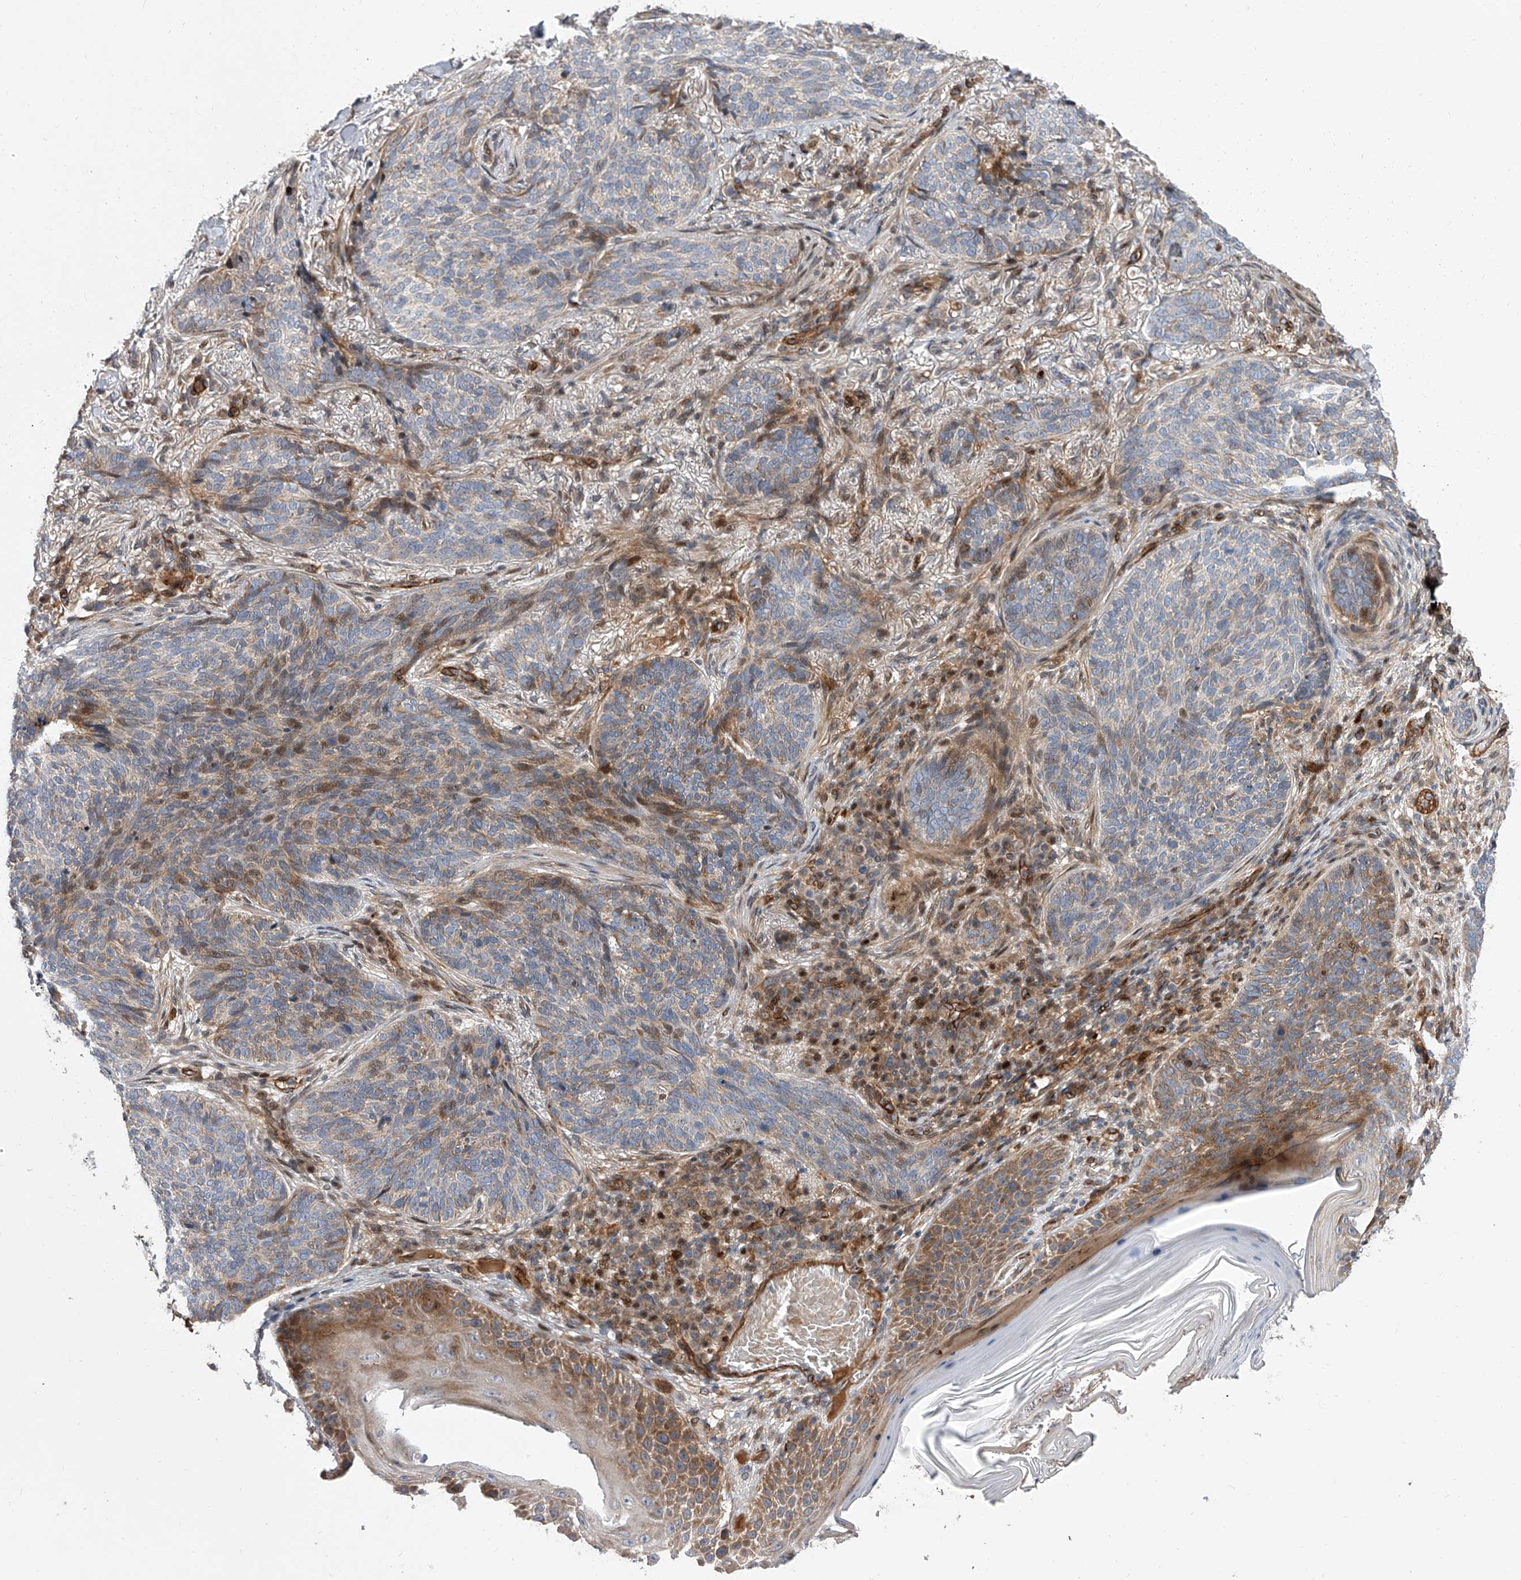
{"staining": {"intensity": "moderate", "quantity": "<25%", "location": "nuclear"}, "tissue": "skin cancer", "cell_type": "Tumor cells", "image_type": "cancer", "snomed": [{"axis": "morphology", "description": "Basal cell carcinoma"}, {"axis": "topography", "description": "Skin"}], "caption": "This image demonstrates basal cell carcinoma (skin) stained with IHC to label a protein in brown. The nuclear of tumor cells show moderate positivity for the protein. Nuclei are counter-stained blue.", "gene": "PDSS2", "patient": {"sex": "male", "age": 85}}